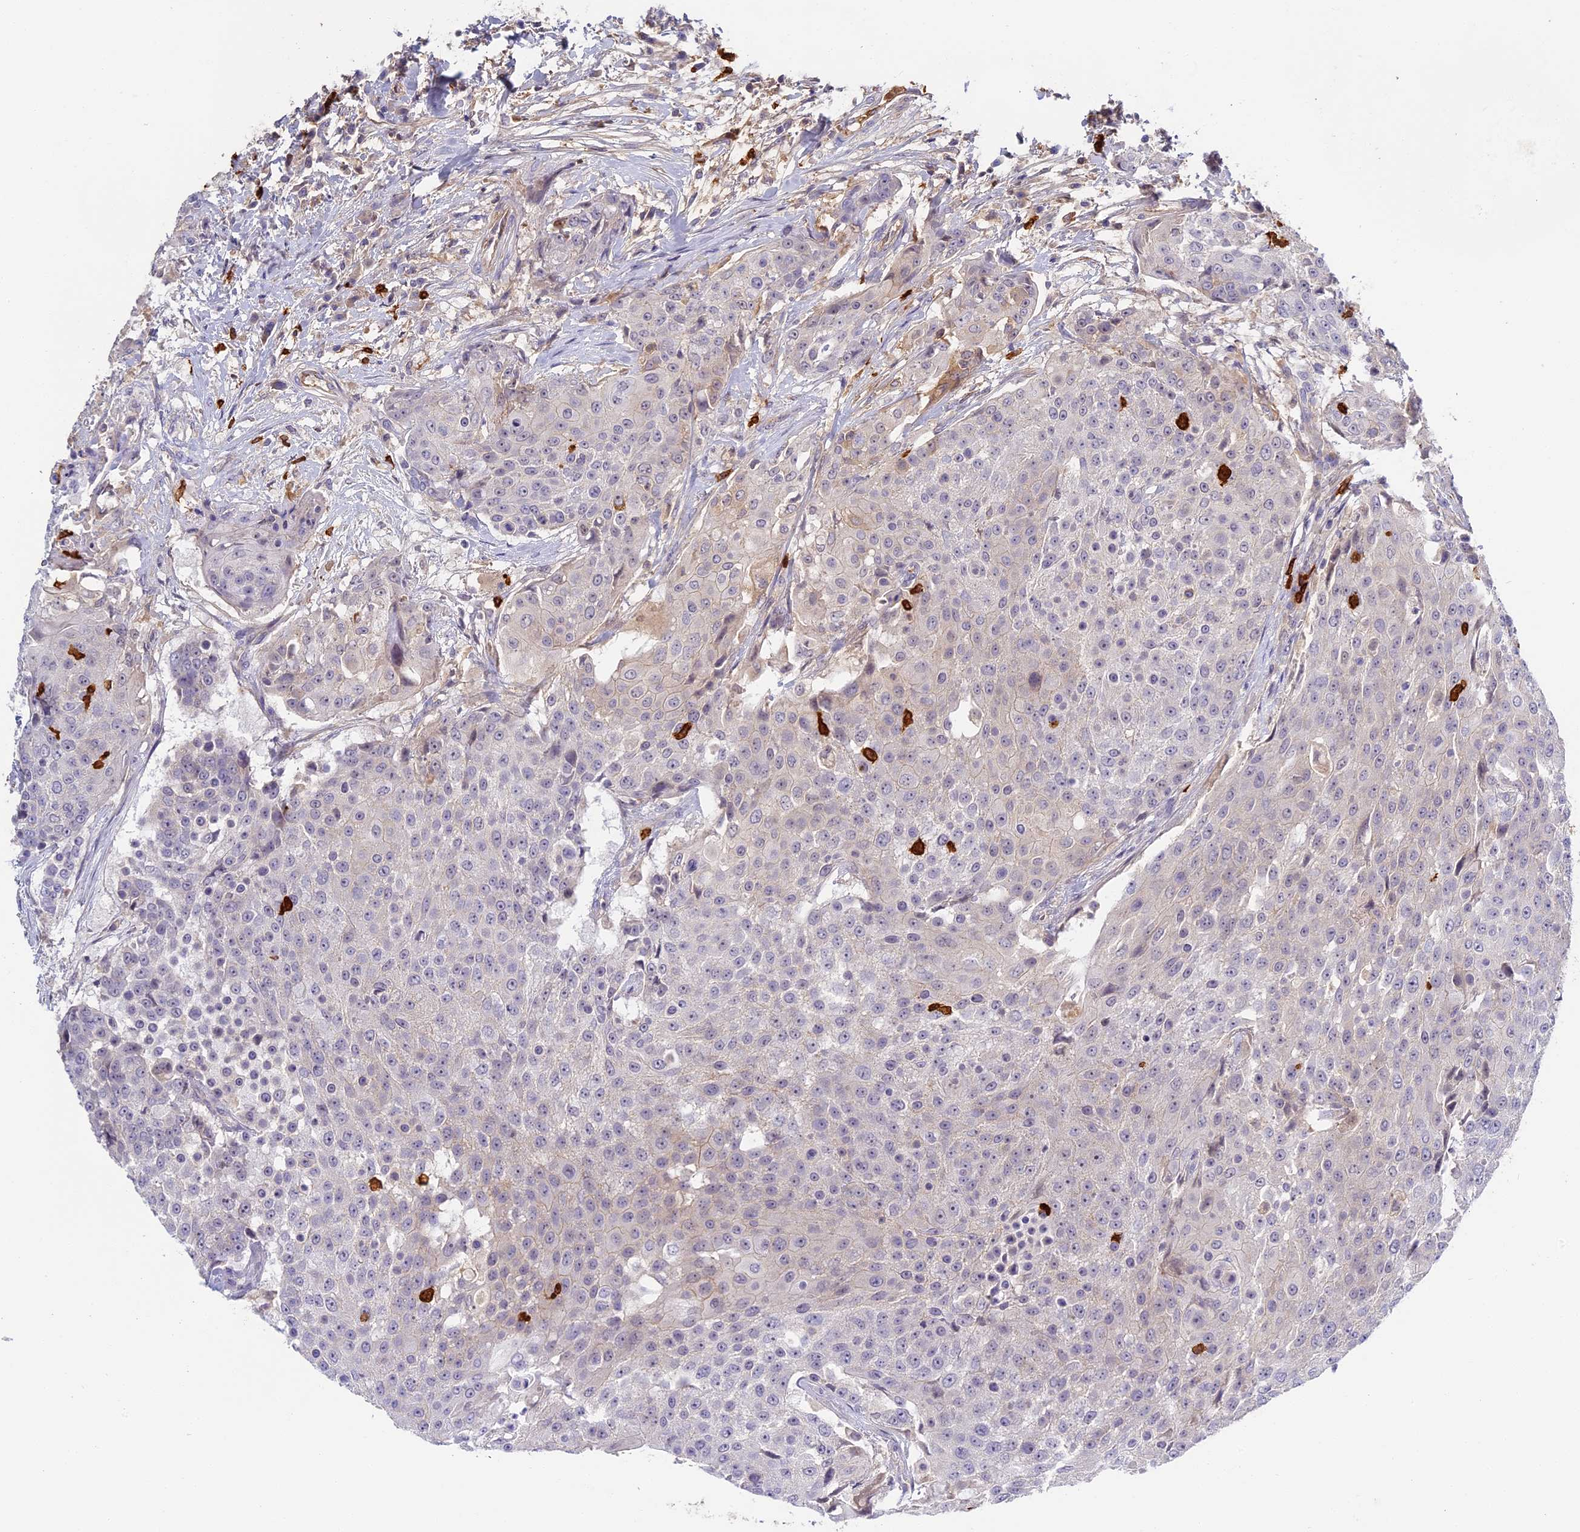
{"staining": {"intensity": "moderate", "quantity": "25%-75%", "location": "cytoplasmic/membranous"}, "tissue": "urothelial cancer", "cell_type": "Tumor cells", "image_type": "cancer", "snomed": [{"axis": "morphology", "description": "Urothelial carcinoma, High grade"}, {"axis": "topography", "description": "Urinary bladder"}], "caption": "A high-resolution histopathology image shows immunohistochemistry (IHC) staining of urothelial carcinoma (high-grade), which demonstrates moderate cytoplasmic/membranous expression in approximately 25%-75% of tumor cells. The protein of interest is stained brown, and the nuclei are stained in blue (DAB (3,3'-diaminobenzidine) IHC with brightfield microscopy, high magnification).", "gene": "ADGRD1", "patient": {"sex": "female", "age": 63}}